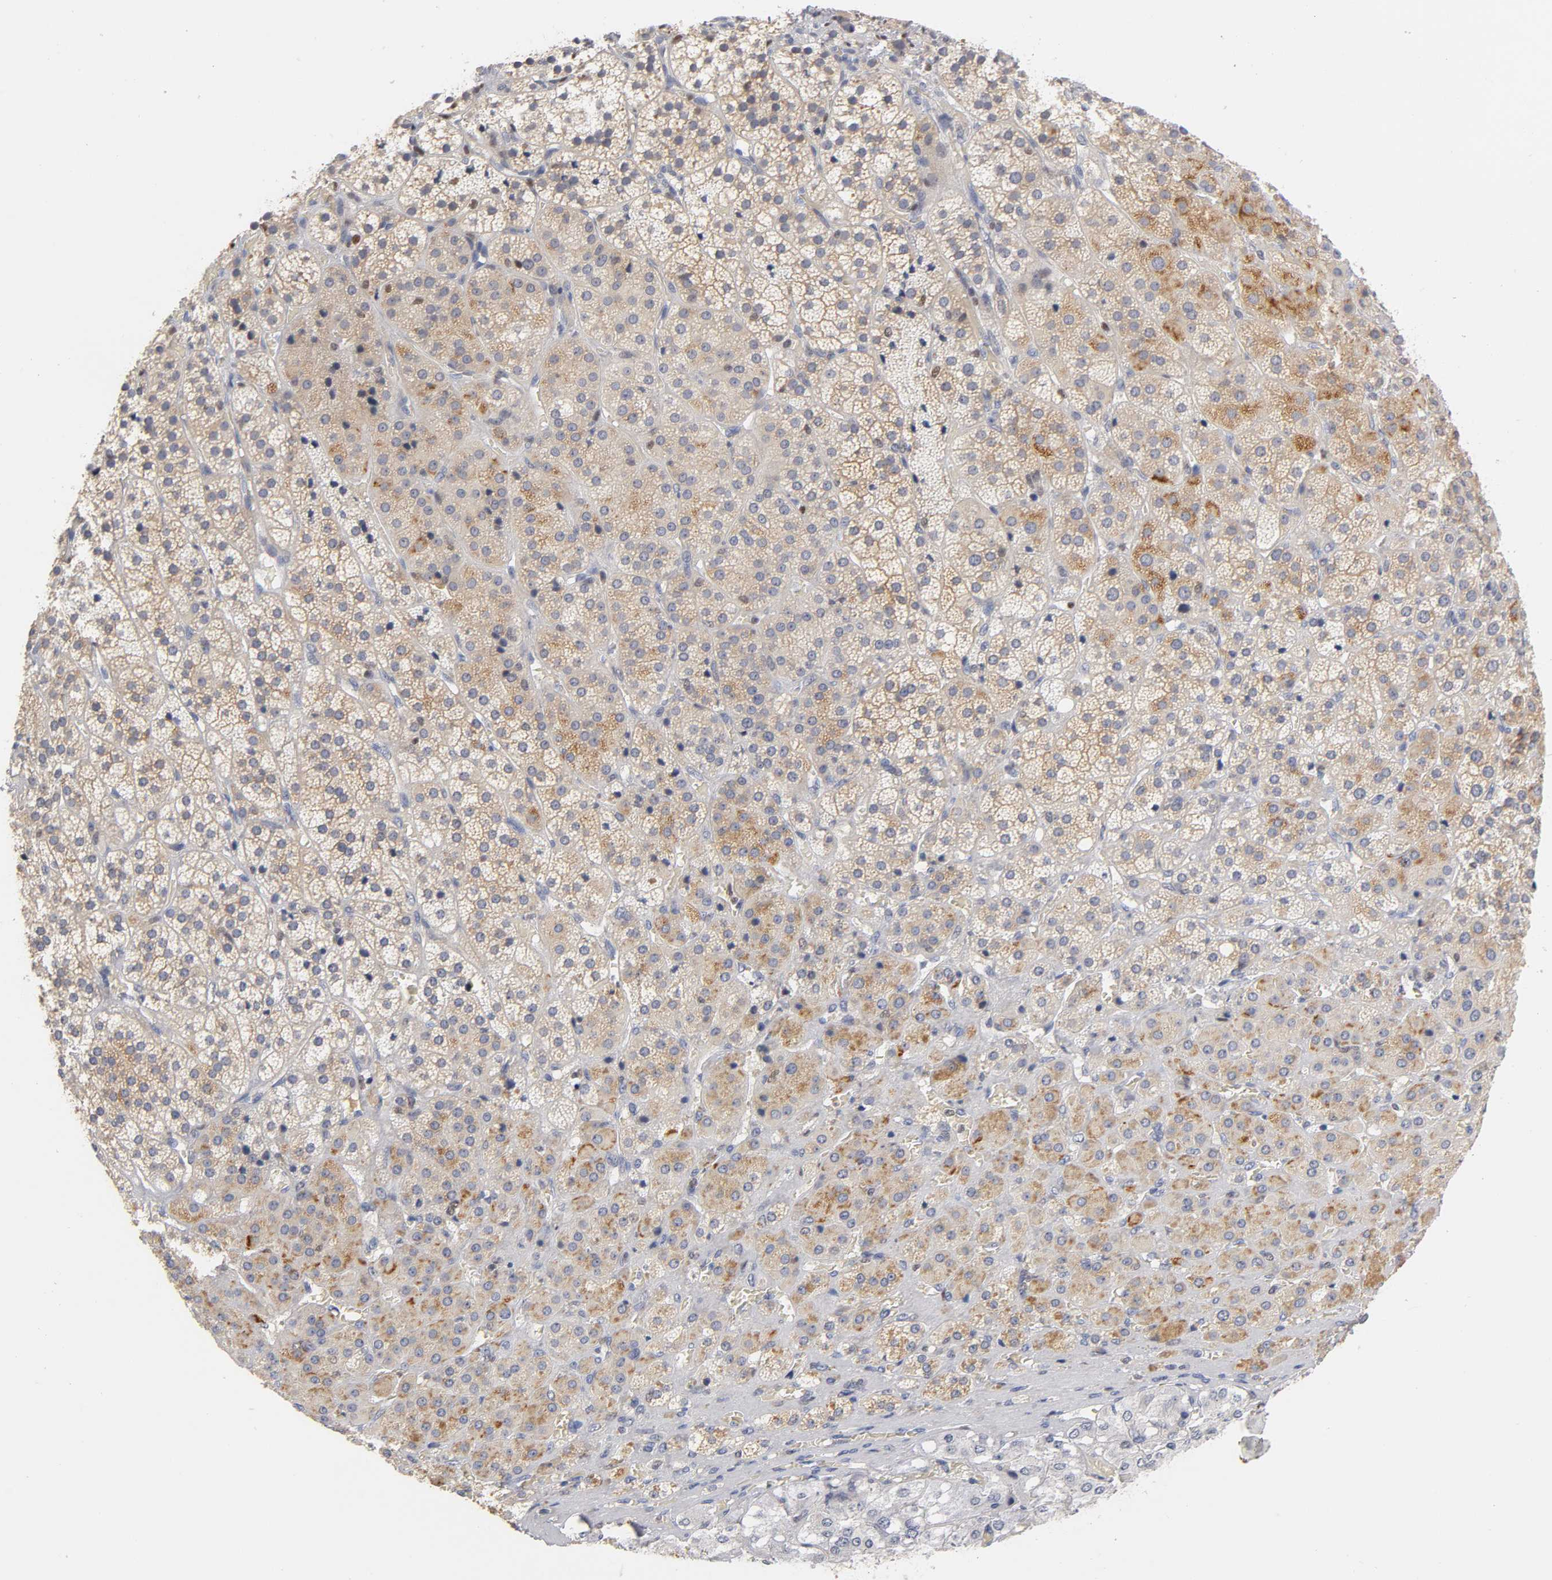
{"staining": {"intensity": "weak", "quantity": ">75%", "location": "cytoplasmic/membranous"}, "tissue": "adrenal gland", "cell_type": "Glandular cells", "image_type": "normal", "snomed": [{"axis": "morphology", "description": "Normal tissue, NOS"}, {"axis": "topography", "description": "Adrenal gland"}], "caption": "A high-resolution micrograph shows immunohistochemistry (IHC) staining of normal adrenal gland, which reveals weak cytoplasmic/membranous staining in approximately >75% of glandular cells.", "gene": "RUNX1", "patient": {"sex": "female", "age": 71}}